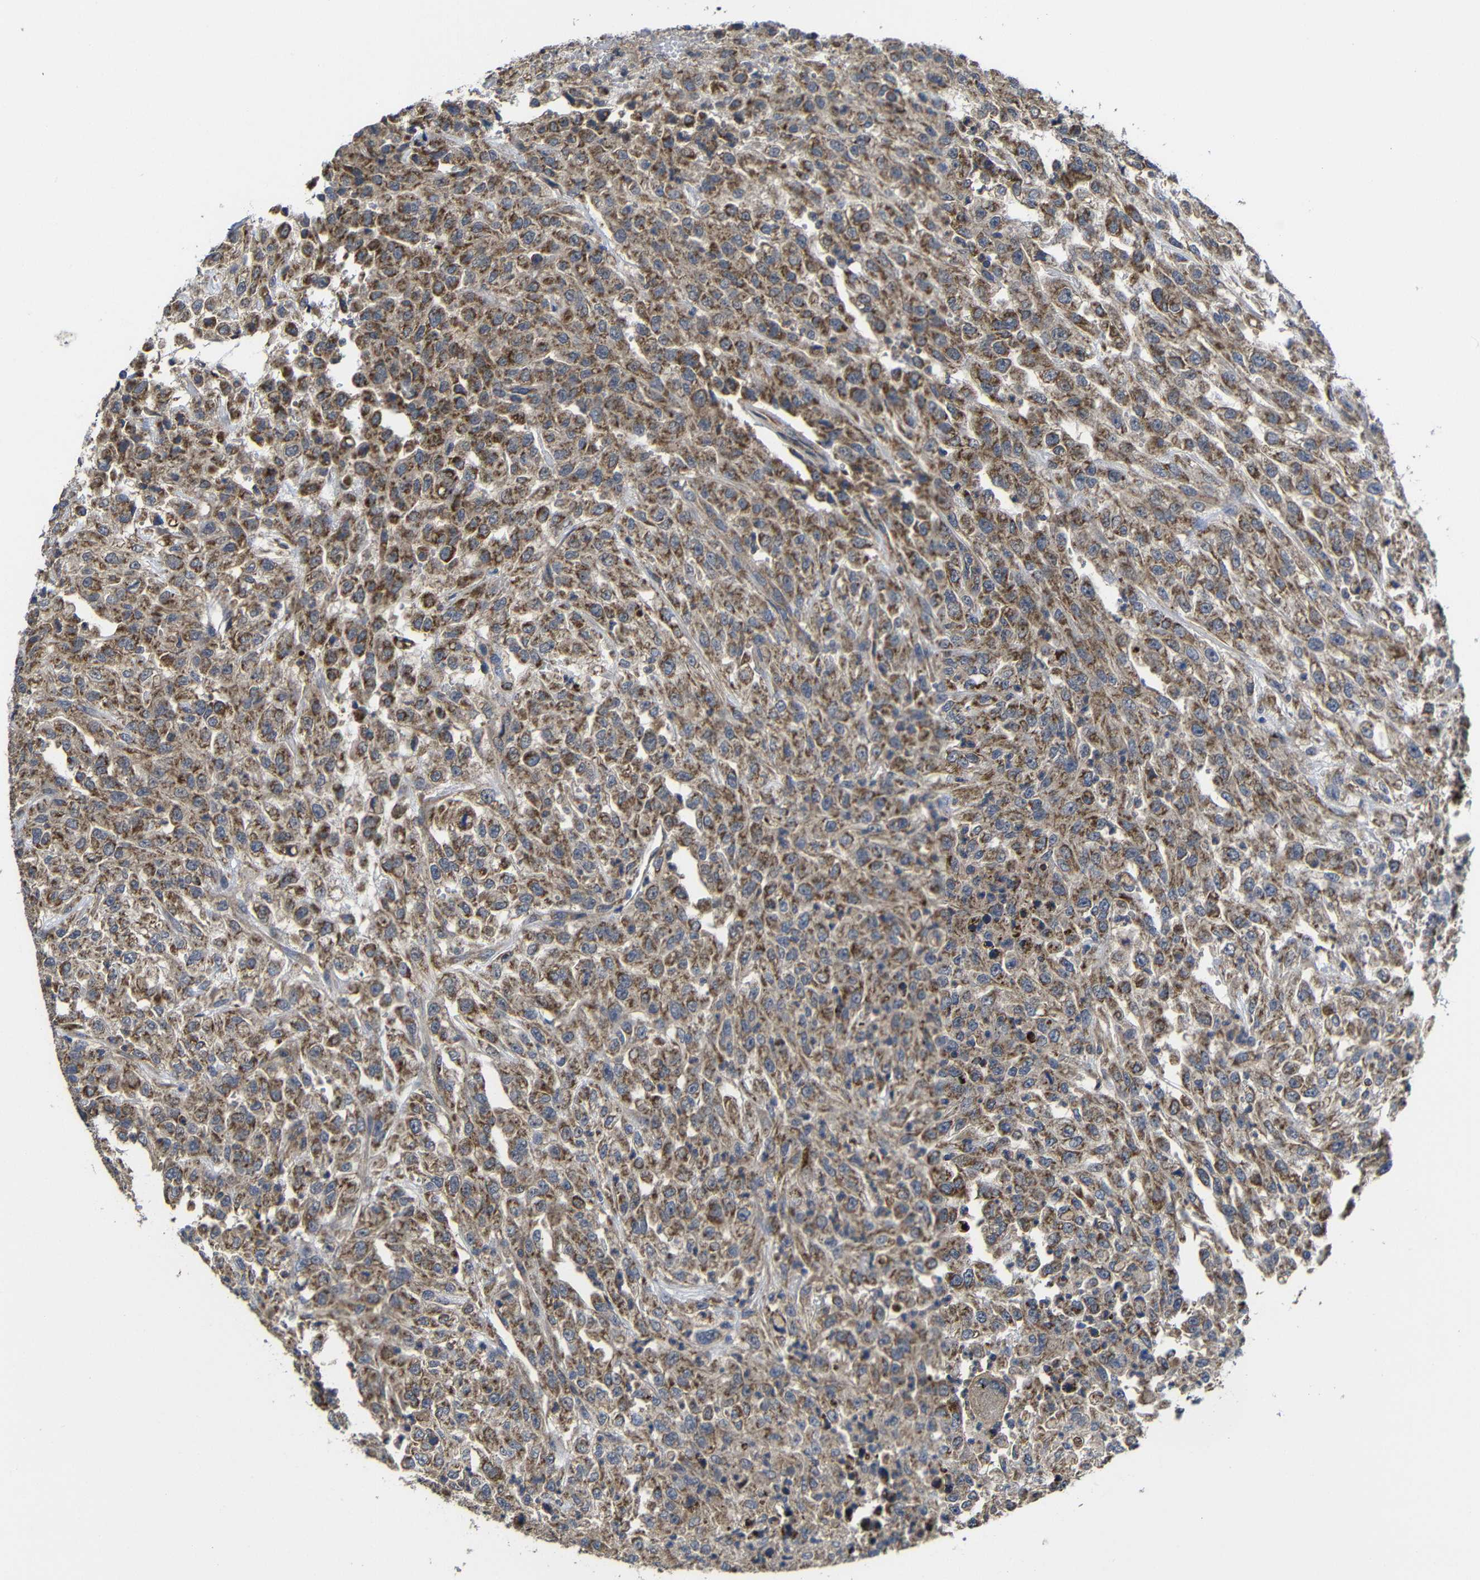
{"staining": {"intensity": "moderate", "quantity": ">75%", "location": "cytoplasmic/membranous"}, "tissue": "urothelial cancer", "cell_type": "Tumor cells", "image_type": "cancer", "snomed": [{"axis": "morphology", "description": "Urothelial carcinoma, High grade"}, {"axis": "topography", "description": "Urinary bladder"}], "caption": "Moderate cytoplasmic/membranous protein positivity is seen in about >75% of tumor cells in urothelial cancer. Using DAB (3,3'-diaminobenzidine) (brown) and hematoxylin (blue) stains, captured at high magnification using brightfield microscopy.", "gene": "LPAR5", "patient": {"sex": "male", "age": 46}}